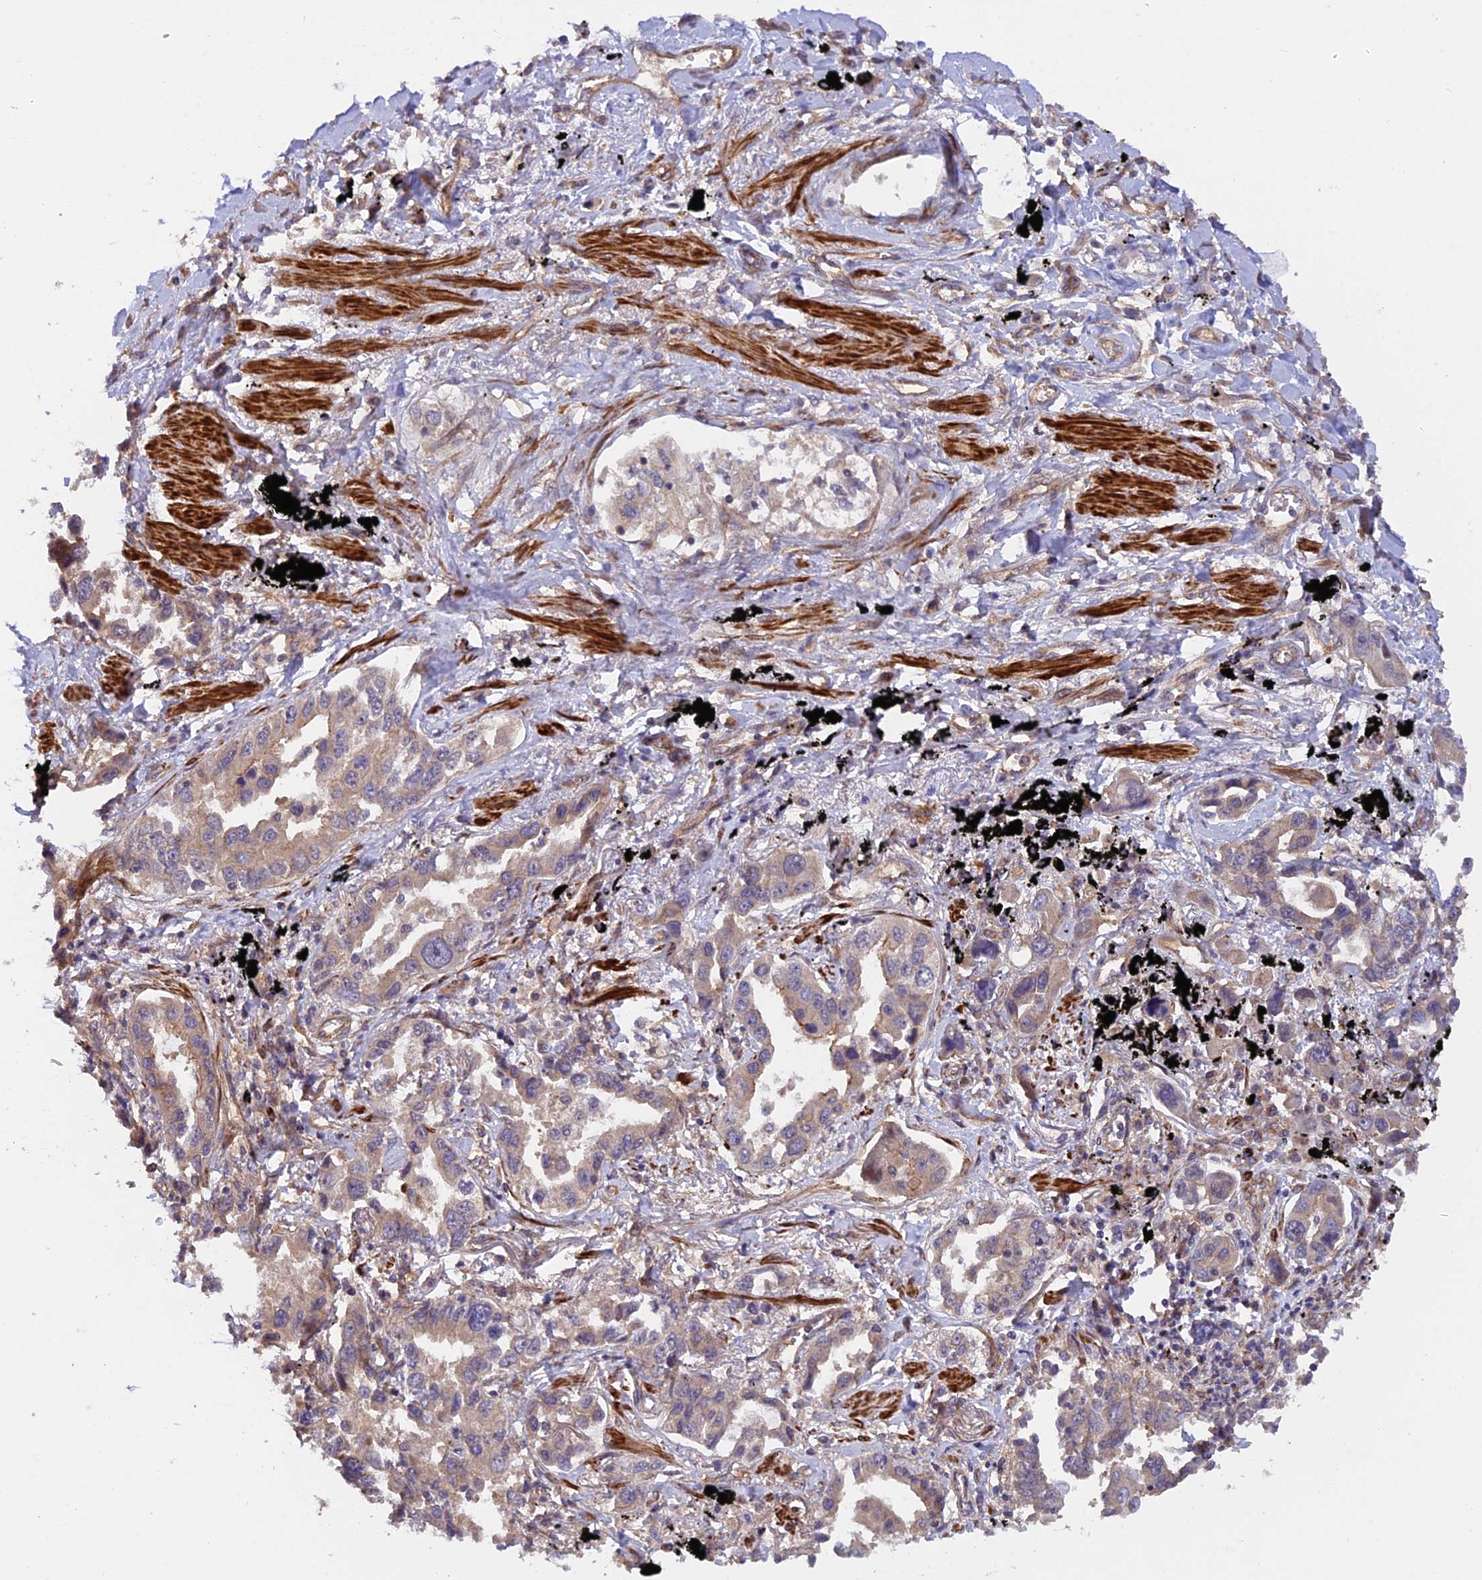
{"staining": {"intensity": "weak", "quantity": "25%-75%", "location": "cytoplasmic/membranous"}, "tissue": "lung cancer", "cell_type": "Tumor cells", "image_type": "cancer", "snomed": [{"axis": "morphology", "description": "Adenocarcinoma, NOS"}, {"axis": "topography", "description": "Lung"}], "caption": "Immunohistochemical staining of lung cancer (adenocarcinoma) shows low levels of weak cytoplasmic/membranous staining in approximately 25%-75% of tumor cells.", "gene": "ADAMTS15", "patient": {"sex": "male", "age": 67}}